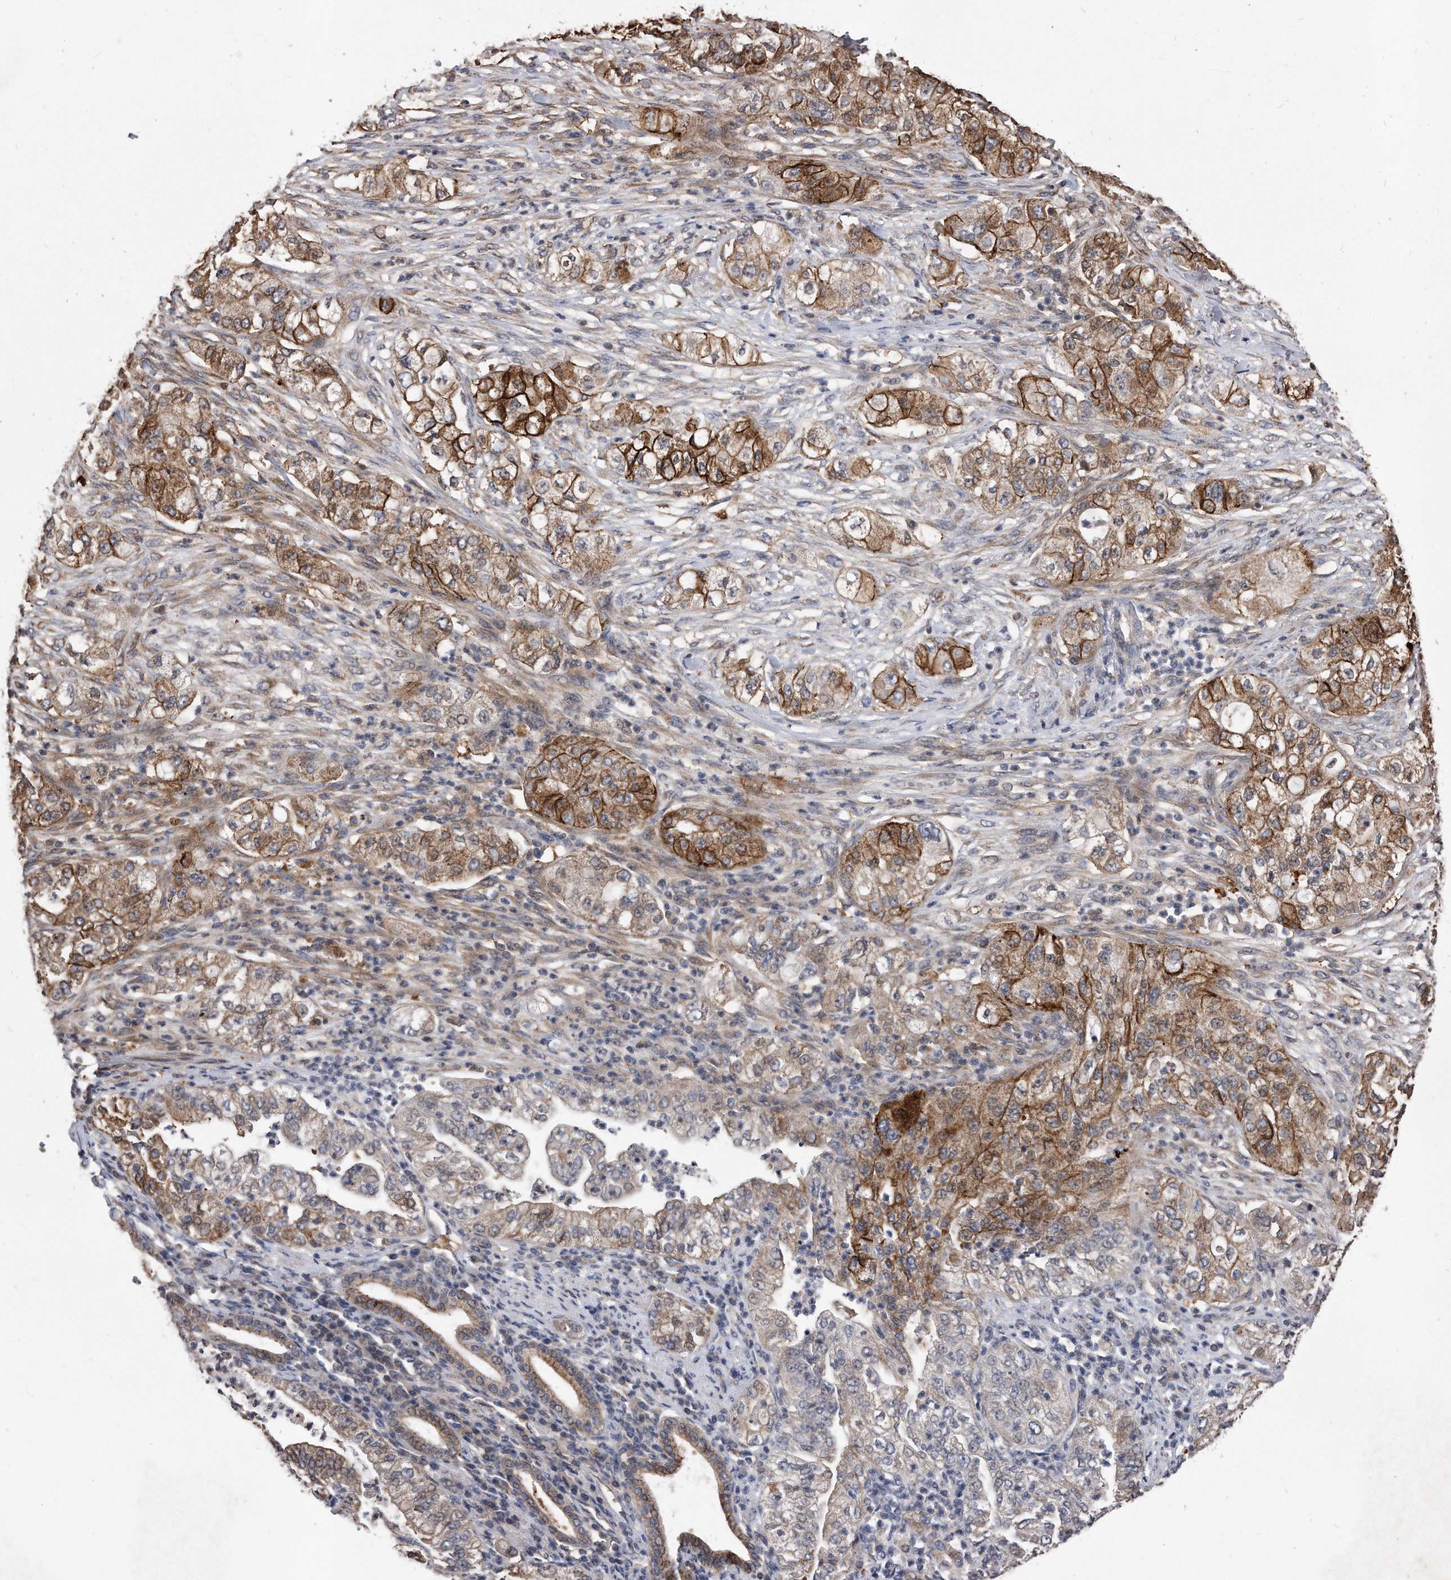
{"staining": {"intensity": "strong", "quantity": ">75%", "location": "cytoplasmic/membranous"}, "tissue": "pancreatic cancer", "cell_type": "Tumor cells", "image_type": "cancer", "snomed": [{"axis": "morphology", "description": "Adenocarcinoma, NOS"}, {"axis": "topography", "description": "Pancreas"}], "caption": "Brown immunohistochemical staining in human pancreatic cancer (adenocarcinoma) demonstrates strong cytoplasmic/membranous staining in approximately >75% of tumor cells.", "gene": "IL20RA", "patient": {"sex": "female", "age": 78}}